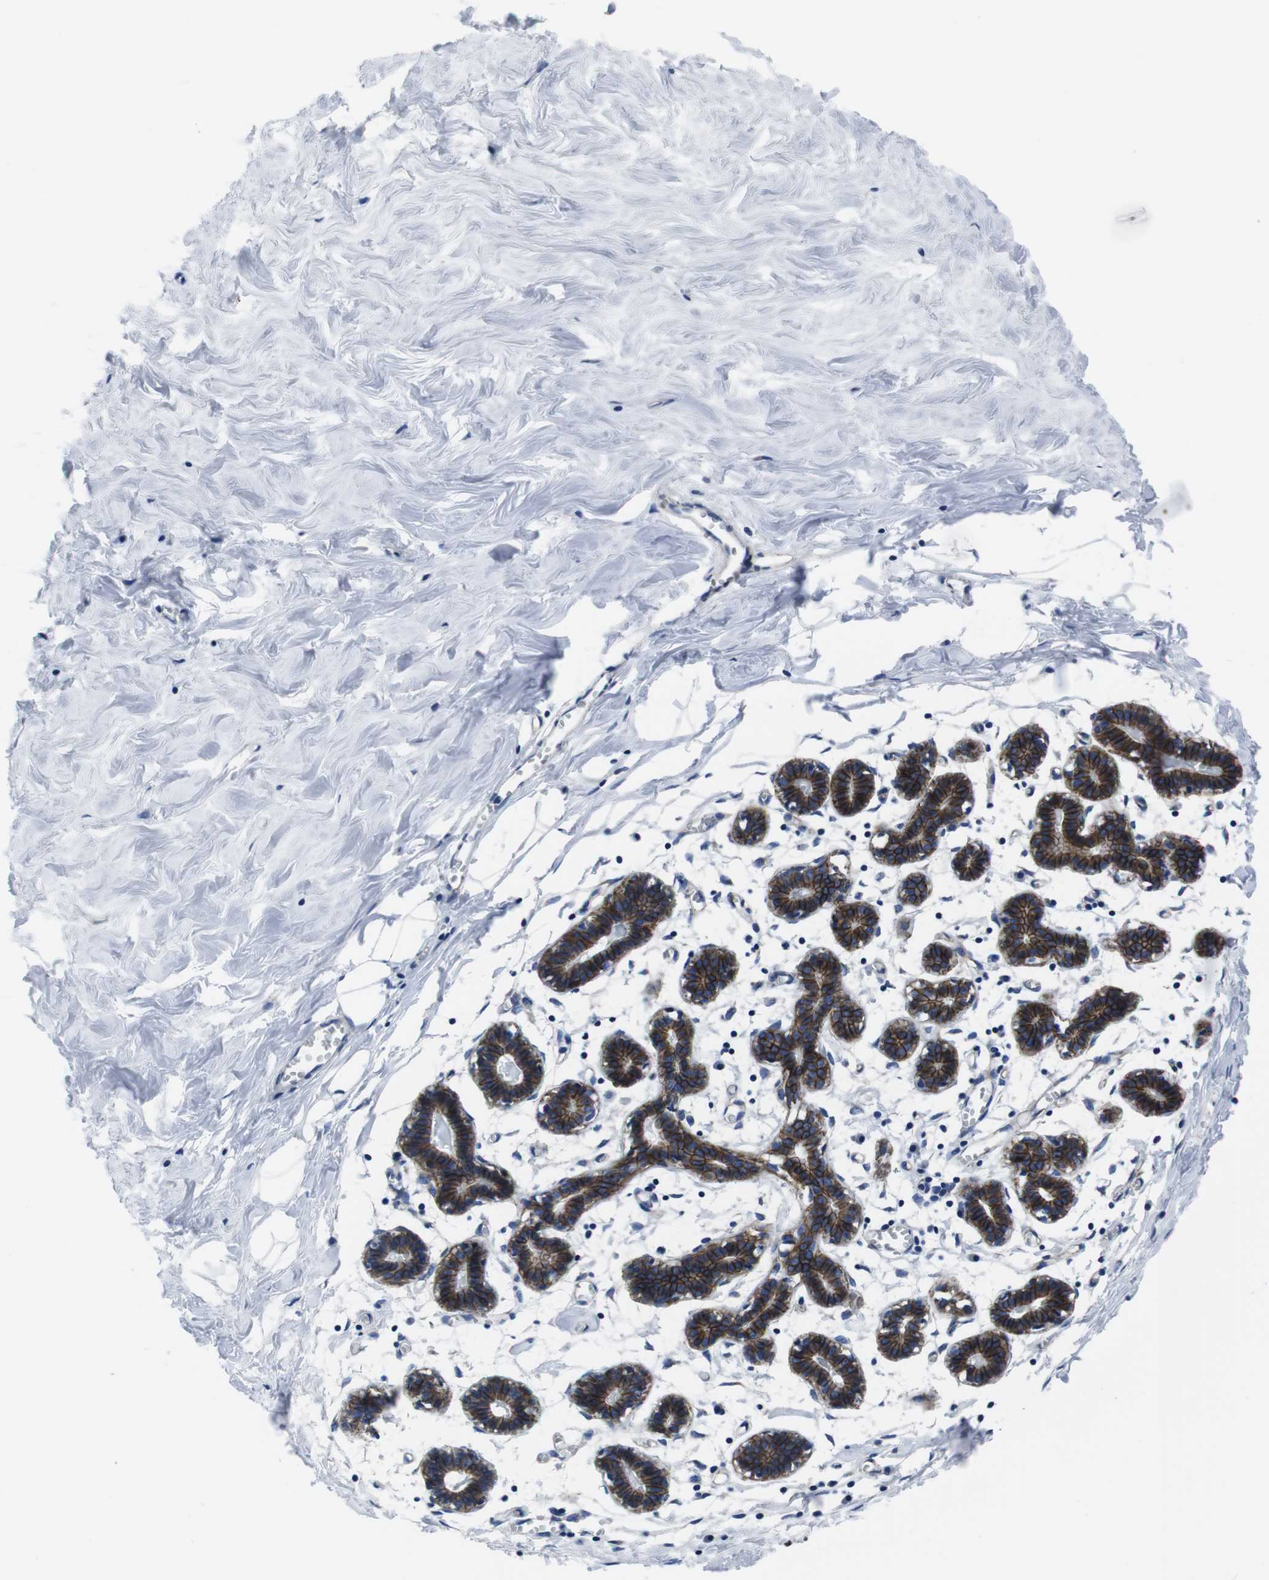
{"staining": {"intensity": "negative", "quantity": "none", "location": "none"}, "tissue": "breast", "cell_type": "Adipocytes", "image_type": "normal", "snomed": [{"axis": "morphology", "description": "Normal tissue, NOS"}, {"axis": "topography", "description": "Breast"}], "caption": "The immunohistochemistry (IHC) micrograph has no significant staining in adipocytes of breast.", "gene": "NUMB", "patient": {"sex": "female", "age": 27}}